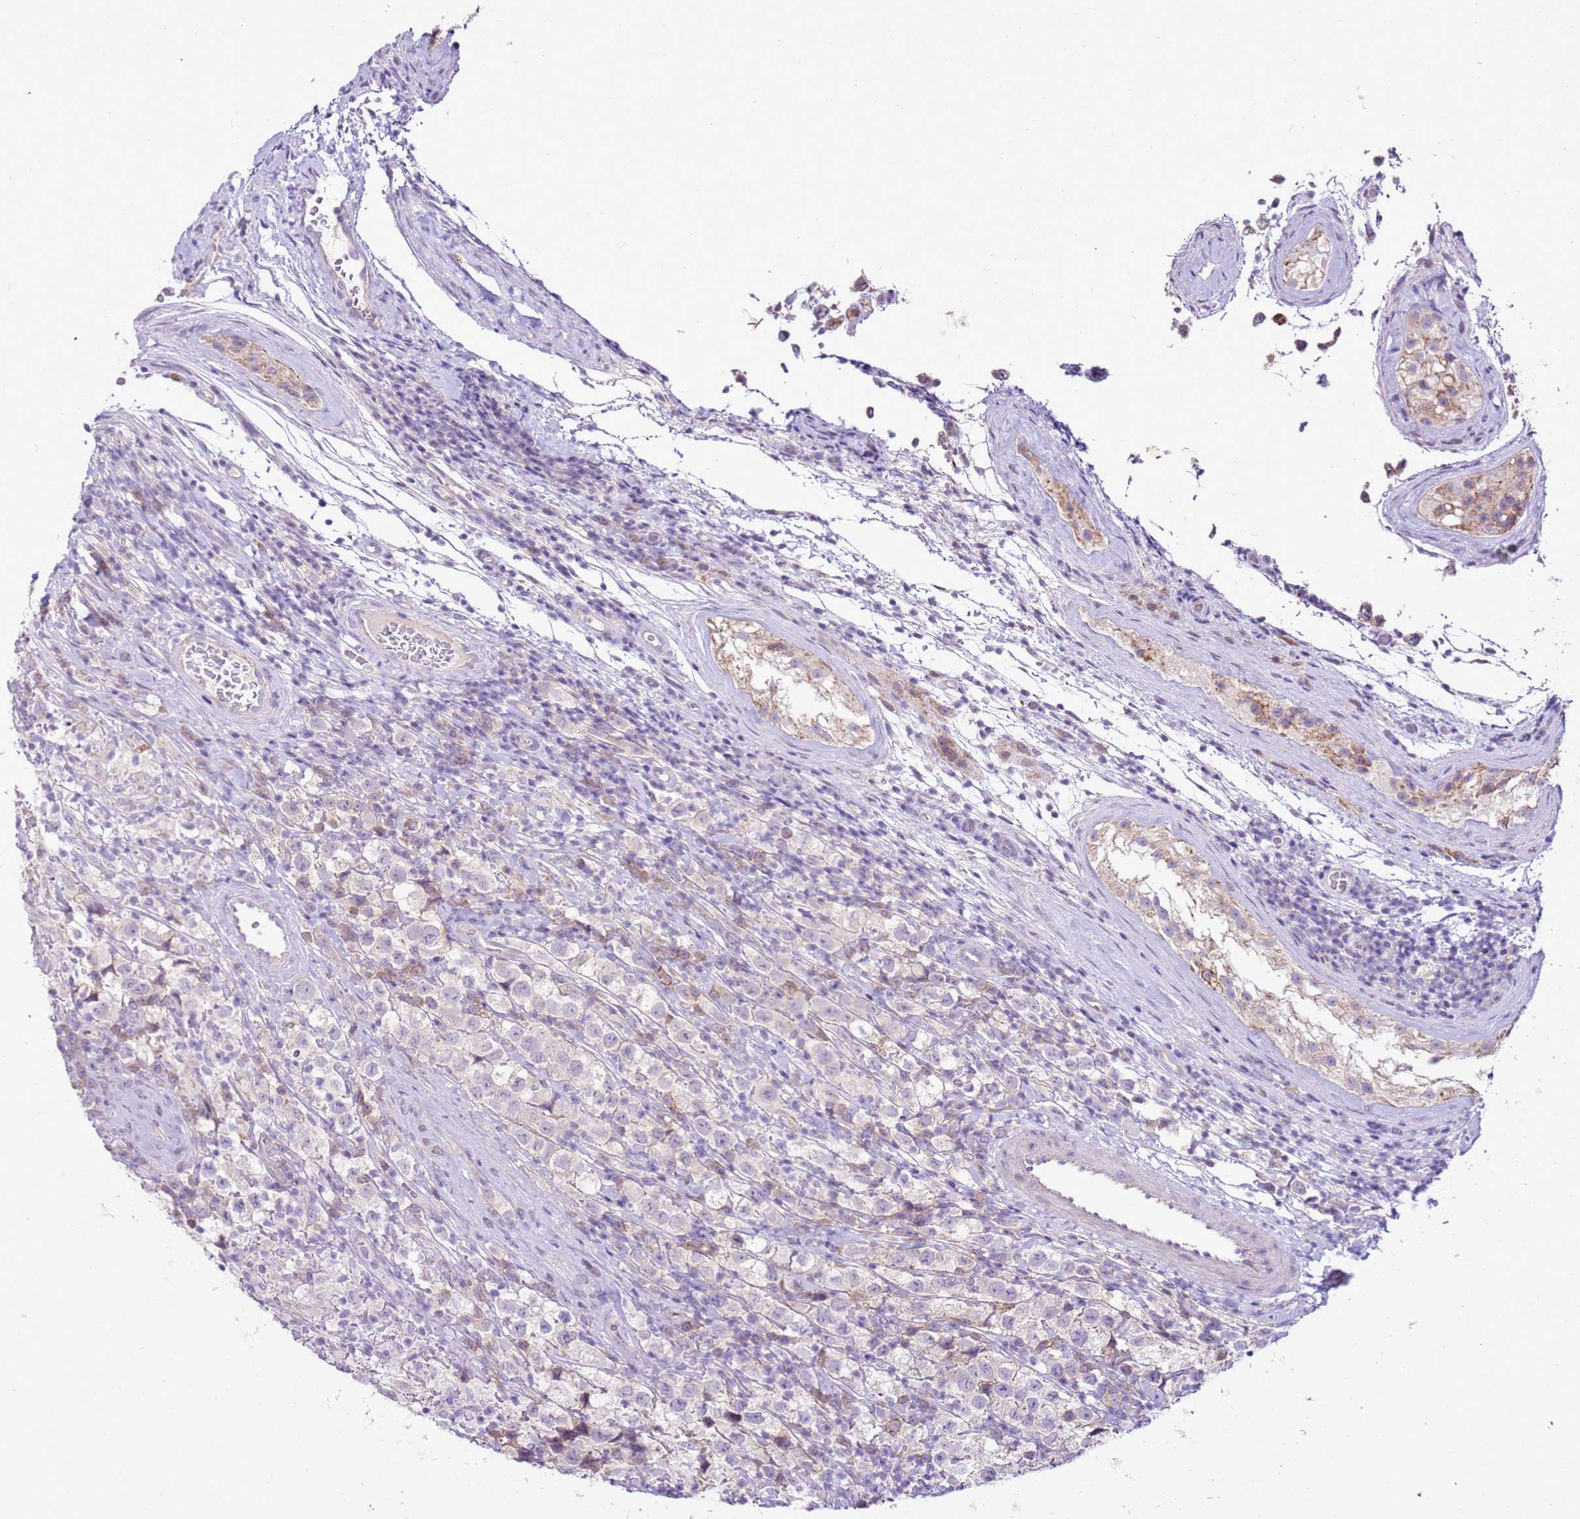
{"staining": {"intensity": "negative", "quantity": "none", "location": "none"}, "tissue": "testis cancer", "cell_type": "Tumor cells", "image_type": "cancer", "snomed": [{"axis": "morphology", "description": "Seminoma, NOS"}, {"axis": "morphology", "description": "Carcinoma, Embryonal, NOS"}, {"axis": "topography", "description": "Testis"}], "caption": "DAB (3,3'-diaminobenzidine) immunohistochemical staining of testis seminoma demonstrates no significant positivity in tumor cells.", "gene": "SLC38A5", "patient": {"sex": "male", "age": 41}}